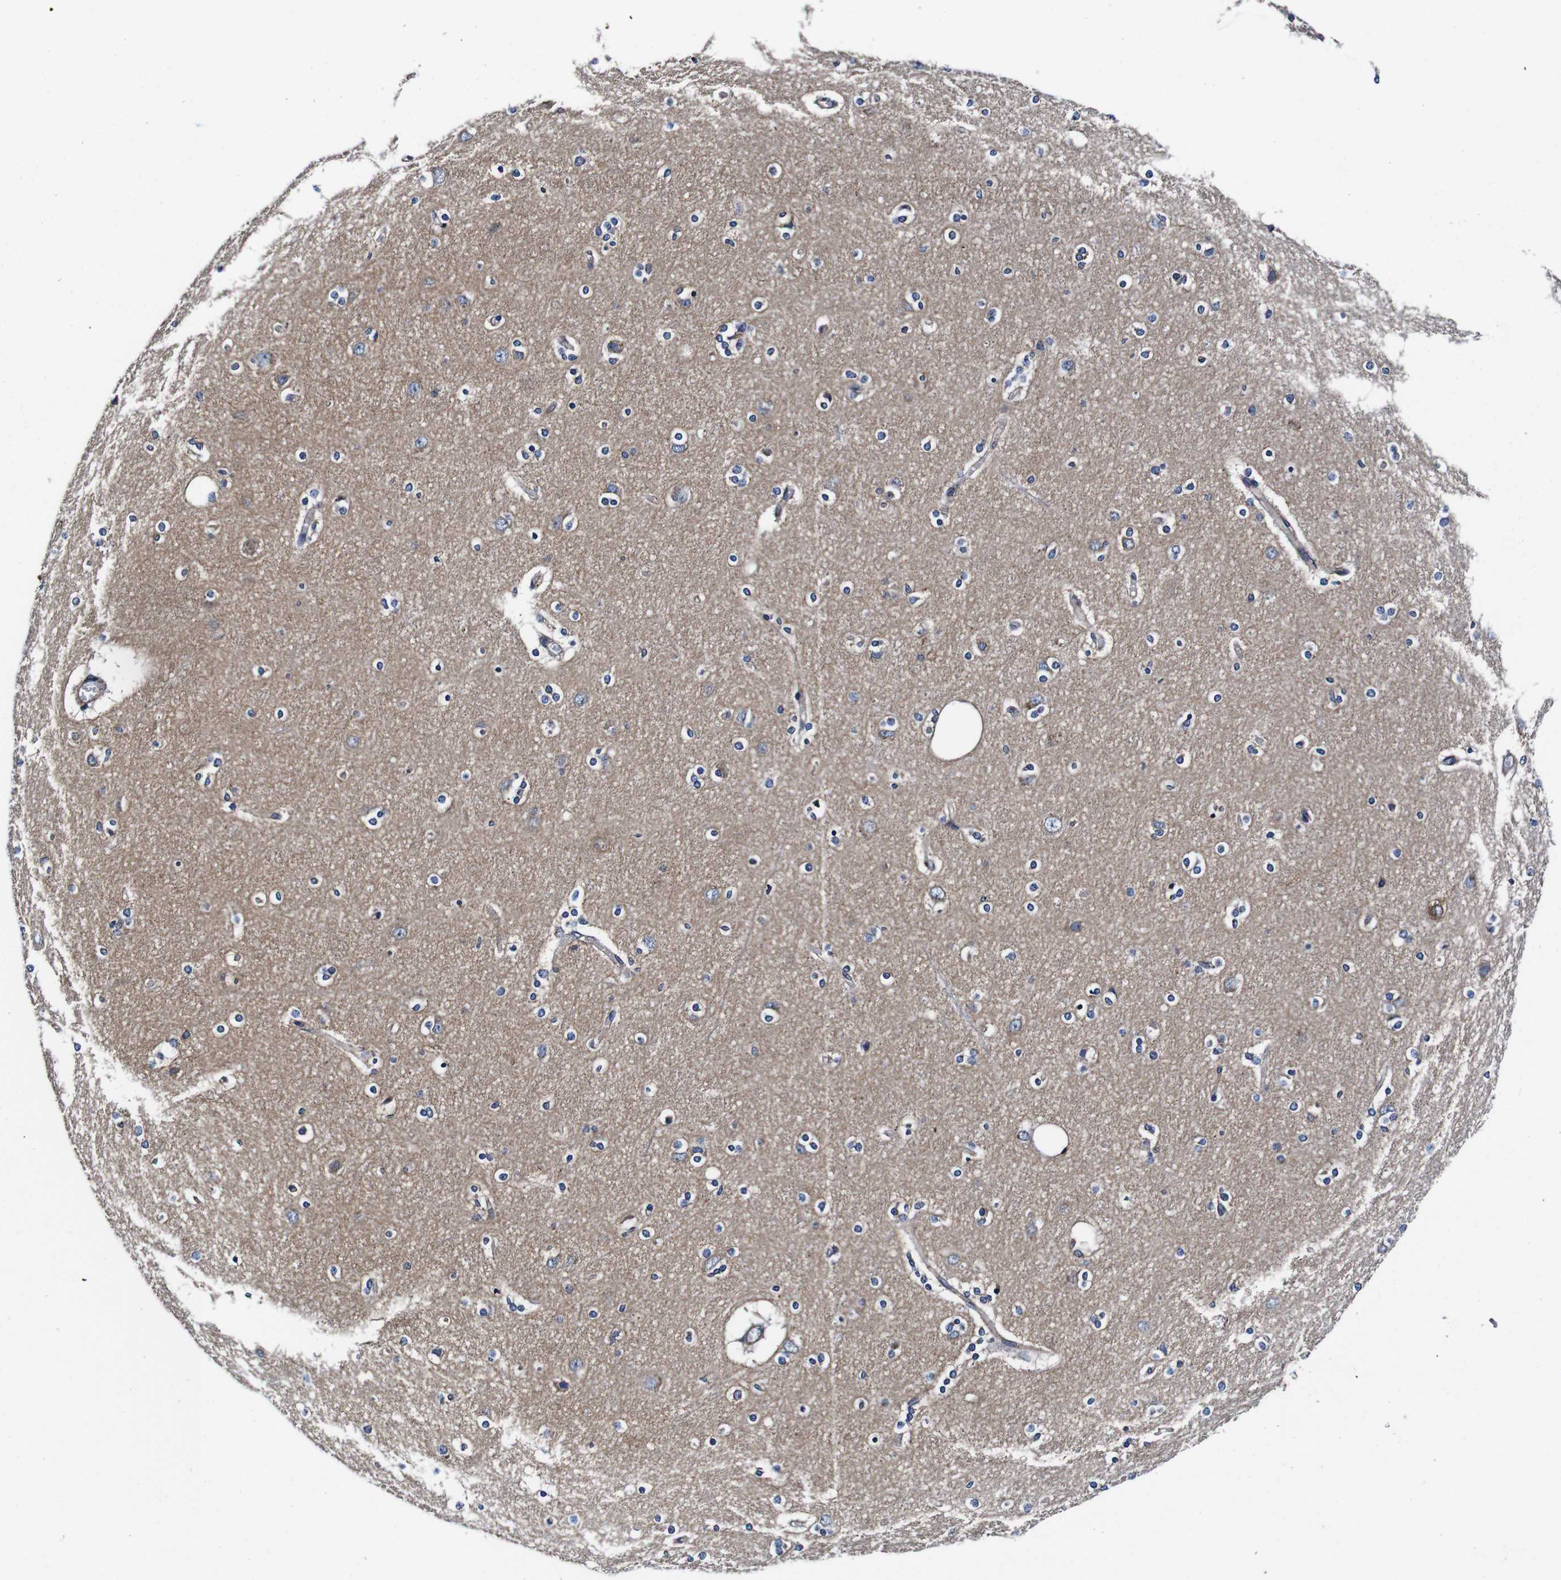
{"staining": {"intensity": "moderate", "quantity": "25%-75%", "location": "cytoplasmic/membranous"}, "tissue": "cerebral cortex", "cell_type": "Endothelial cells", "image_type": "normal", "snomed": [{"axis": "morphology", "description": "Normal tissue, NOS"}, {"axis": "topography", "description": "Cerebral cortex"}], "caption": "A brown stain shows moderate cytoplasmic/membranous staining of a protein in endothelial cells of benign human cerebral cortex.", "gene": "PDCD6IP", "patient": {"sex": "female", "age": 54}}